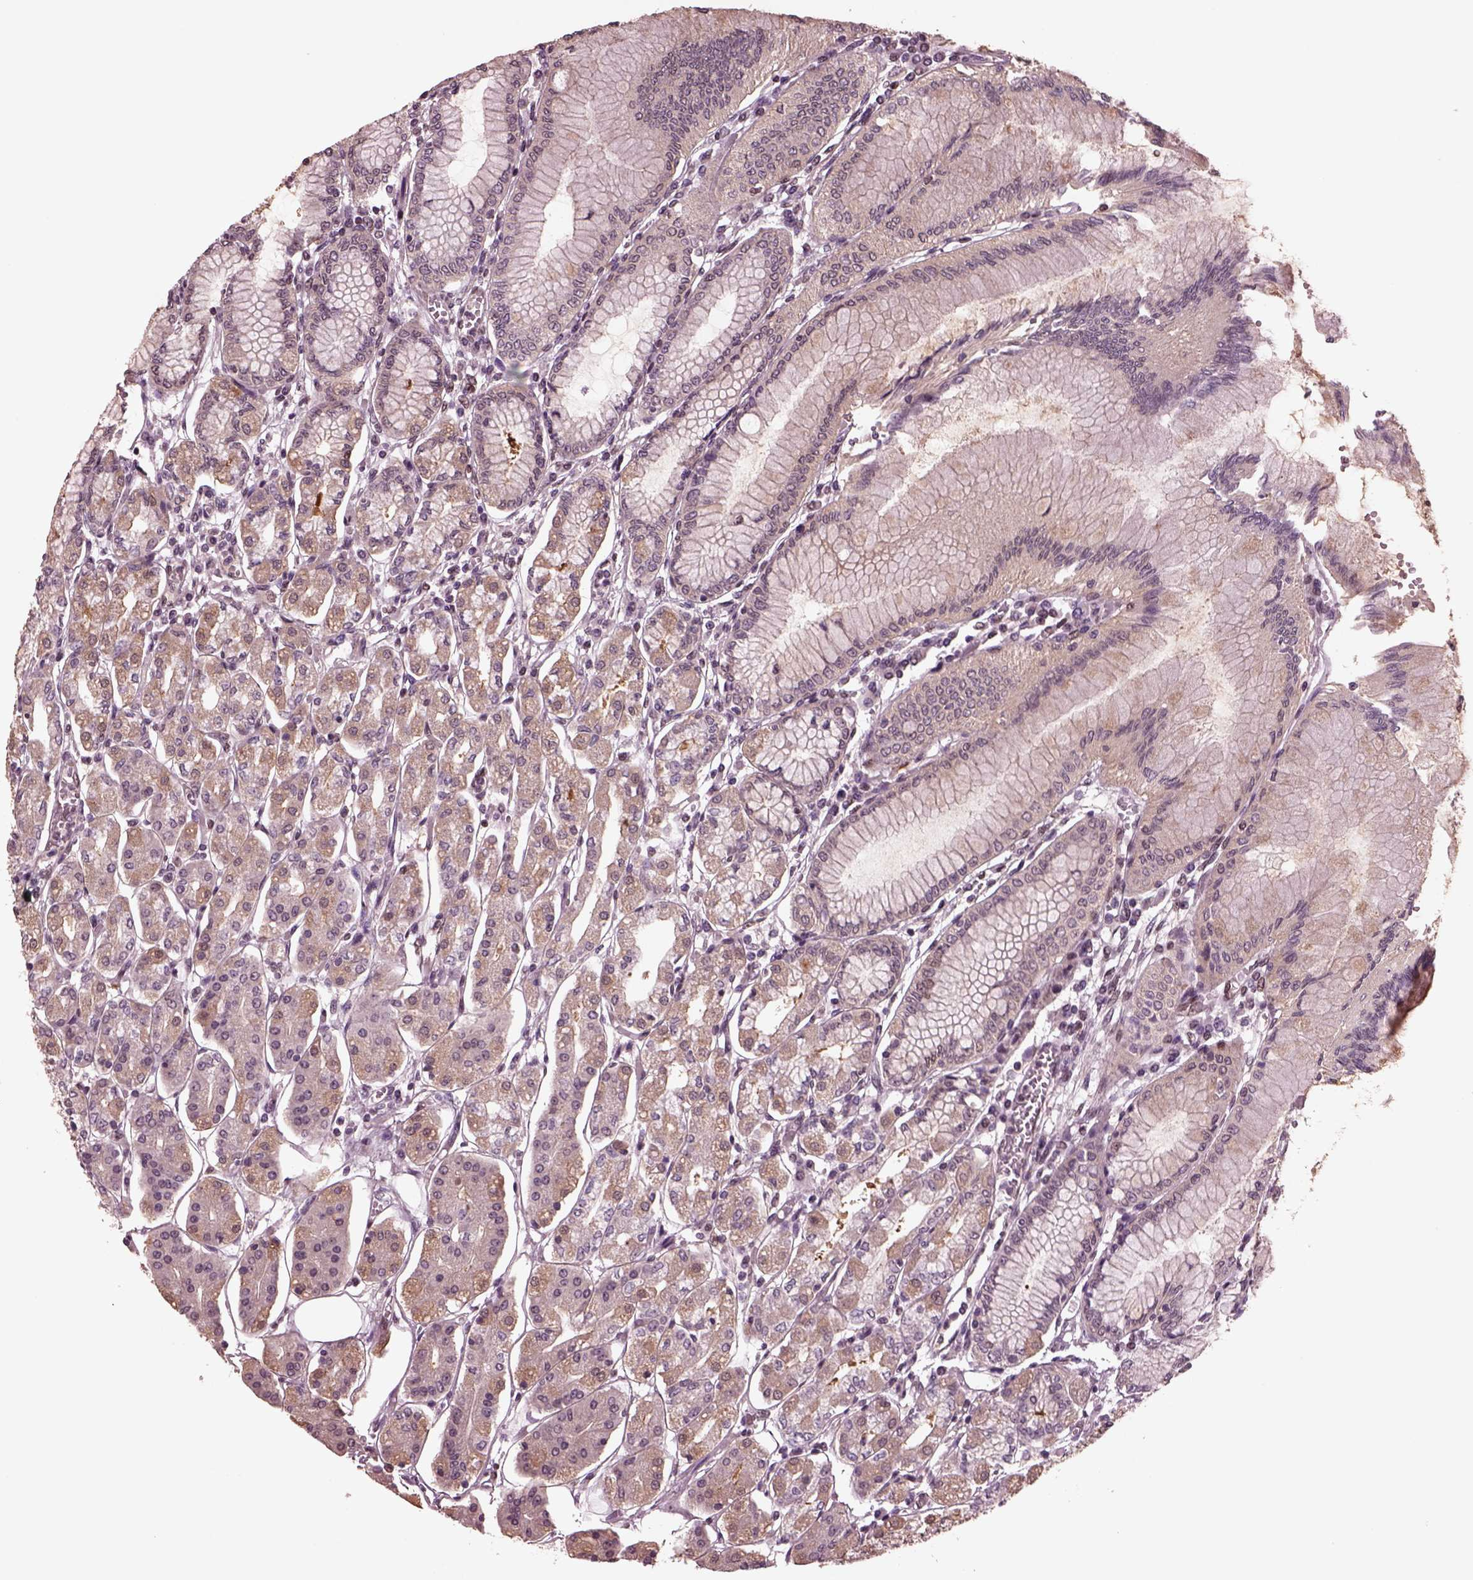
{"staining": {"intensity": "moderate", "quantity": "<25%", "location": "cytoplasmic/membranous,nuclear"}, "tissue": "stomach", "cell_type": "Glandular cells", "image_type": "normal", "snomed": [{"axis": "morphology", "description": "Normal tissue, NOS"}, {"axis": "topography", "description": "Skeletal muscle"}, {"axis": "topography", "description": "Stomach"}], "caption": "Immunohistochemistry (IHC) histopathology image of normal stomach: stomach stained using immunohistochemistry exhibits low levels of moderate protein expression localized specifically in the cytoplasmic/membranous,nuclear of glandular cells, appearing as a cytoplasmic/membranous,nuclear brown color.", "gene": "NAP1L5", "patient": {"sex": "female", "age": 57}}